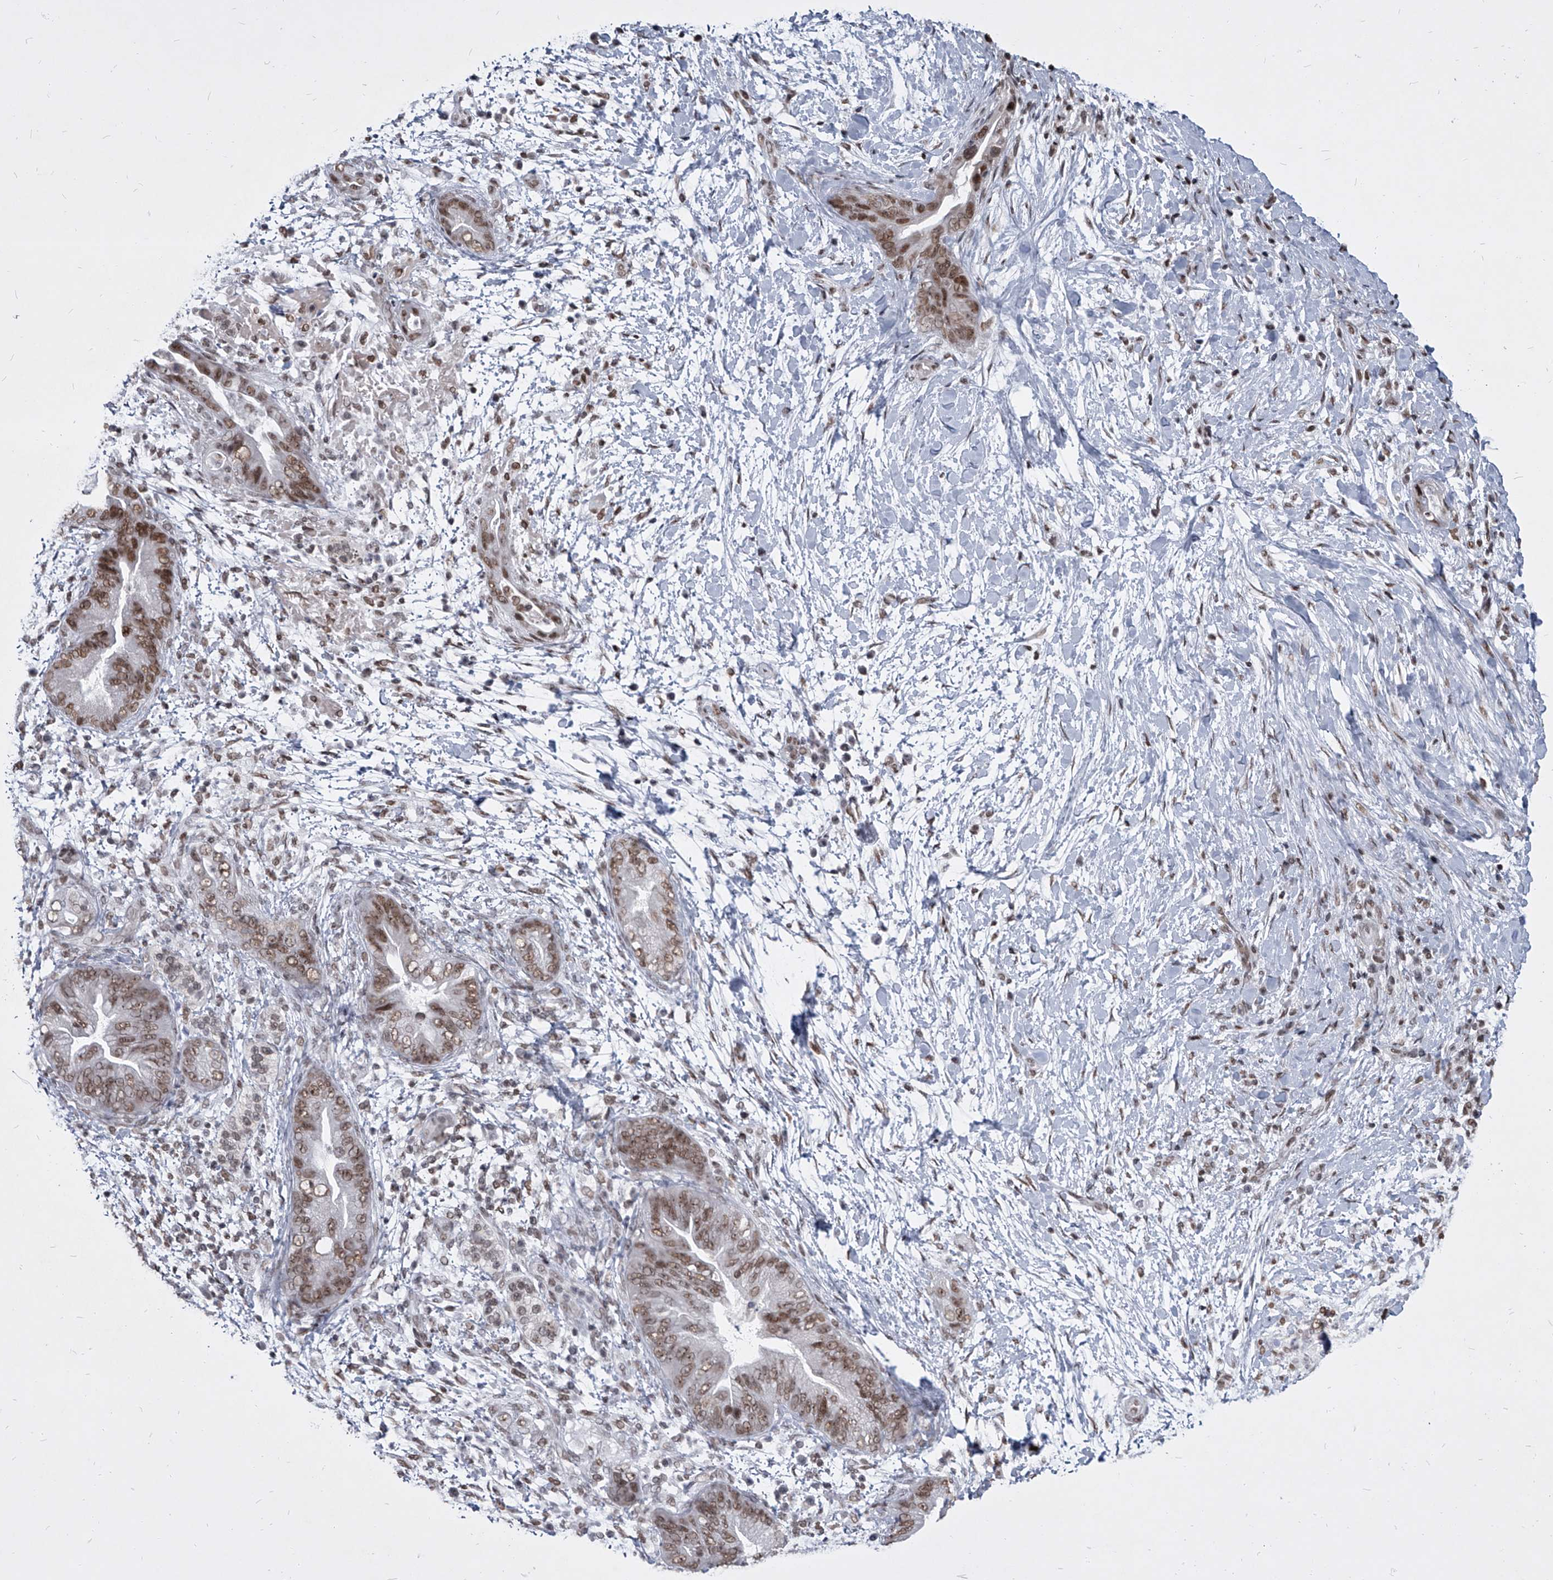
{"staining": {"intensity": "moderate", "quantity": ">75%", "location": "nuclear"}, "tissue": "pancreatic cancer", "cell_type": "Tumor cells", "image_type": "cancer", "snomed": [{"axis": "morphology", "description": "Adenocarcinoma, NOS"}, {"axis": "topography", "description": "Pancreas"}], "caption": "A histopathology image of human adenocarcinoma (pancreatic) stained for a protein demonstrates moderate nuclear brown staining in tumor cells. The staining is performed using DAB (3,3'-diaminobenzidine) brown chromogen to label protein expression. The nuclei are counter-stained blue using hematoxylin.", "gene": "PPIL4", "patient": {"sex": "male", "age": 75}}